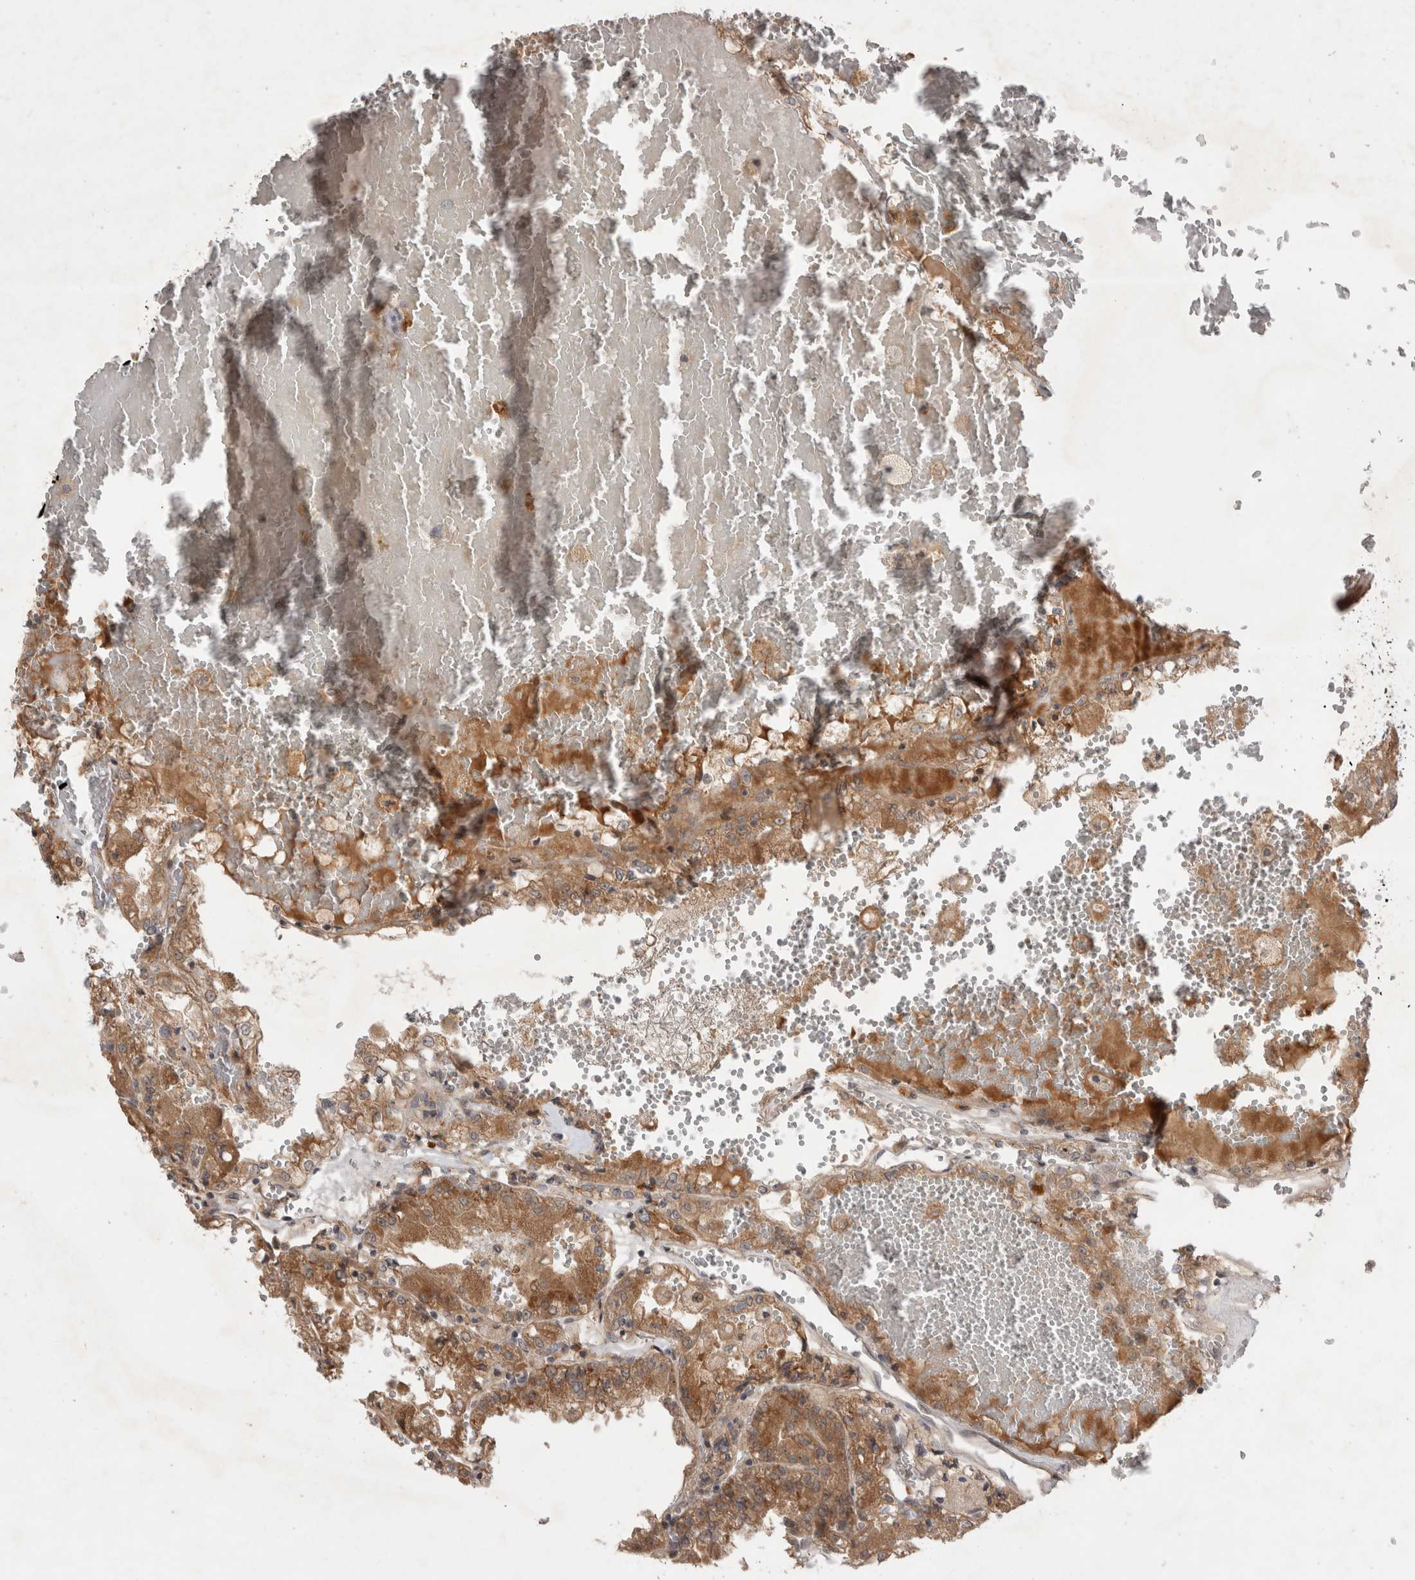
{"staining": {"intensity": "moderate", "quantity": ">75%", "location": "cytoplasmic/membranous"}, "tissue": "renal cancer", "cell_type": "Tumor cells", "image_type": "cancer", "snomed": [{"axis": "morphology", "description": "Adenocarcinoma, NOS"}, {"axis": "topography", "description": "Kidney"}], "caption": "Renal cancer was stained to show a protein in brown. There is medium levels of moderate cytoplasmic/membranous positivity in approximately >75% of tumor cells. The protein is shown in brown color, while the nuclei are stained blue.", "gene": "PLEKHM1", "patient": {"sex": "female", "age": 56}}